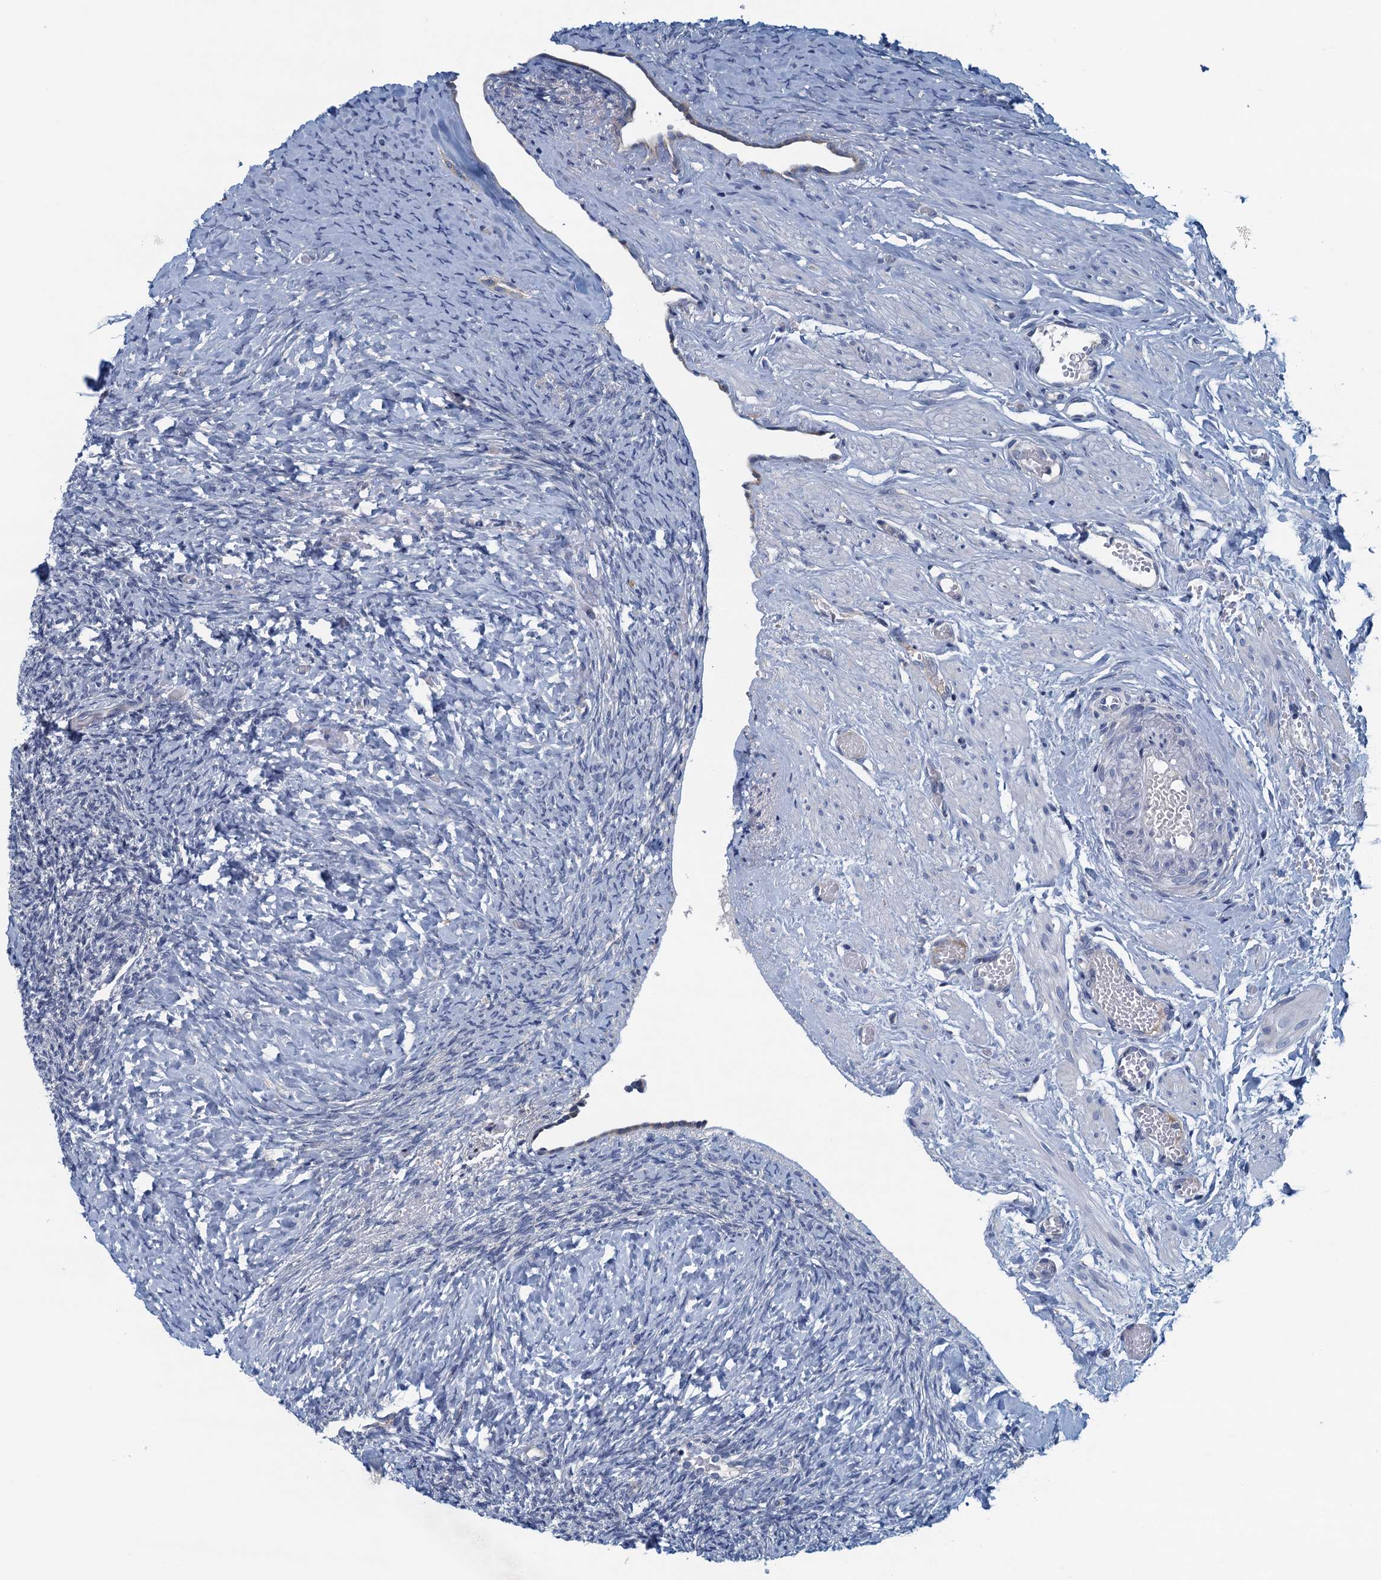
{"staining": {"intensity": "negative", "quantity": "none", "location": "none"}, "tissue": "ovary", "cell_type": "Ovarian stroma cells", "image_type": "normal", "snomed": [{"axis": "morphology", "description": "Normal tissue, NOS"}, {"axis": "topography", "description": "Ovary"}], "caption": "An immunohistochemistry image of unremarkable ovary is shown. There is no staining in ovarian stroma cells of ovary. Brightfield microscopy of IHC stained with DAB (brown) and hematoxylin (blue), captured at high magnification.", "gene": "MYDGF", "patient": {"sex": "female", "age": 41}}